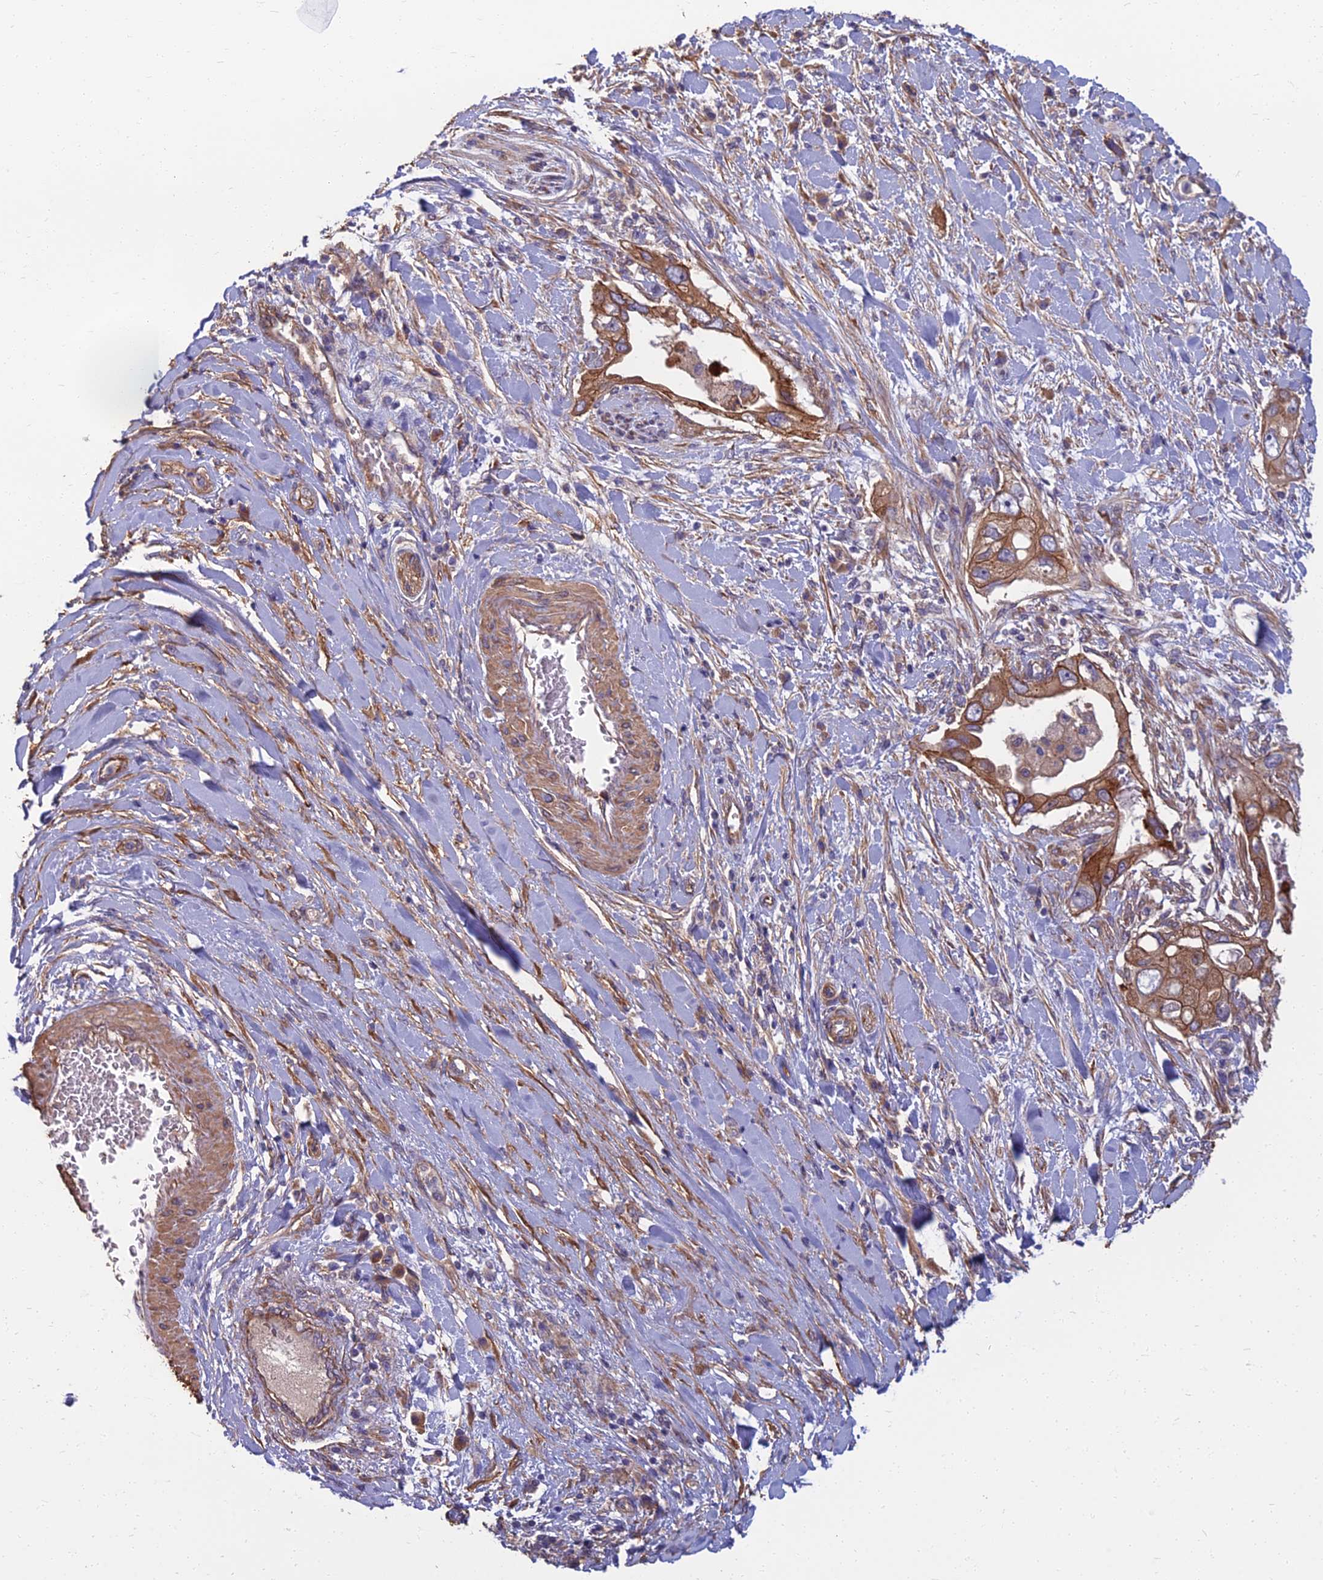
{"staining": {"intensity": "moderate", "quantity": ">75%", "location": "cytoplasmic/membranous"}, "tissue": "pancreatic cancer", "cell_type": "Tumor cells", "image_type": "cancer", "snomed": [{"axis": "morphology", "description": "Inflammation, NOS"}, {"axis": "morphology", "description": "Adenocarcinoma, NOS"}, {"axis": "topography", "description": "Pancreas"}], "caption": "Immunohistochemical staining of pancreatic cancer exhibits medium levels of moderate cytoplasmic/membranous expression in about >75% of tumor cells.", "gene": "WDR24", "patient": {"sex": "female", "age": 56}}